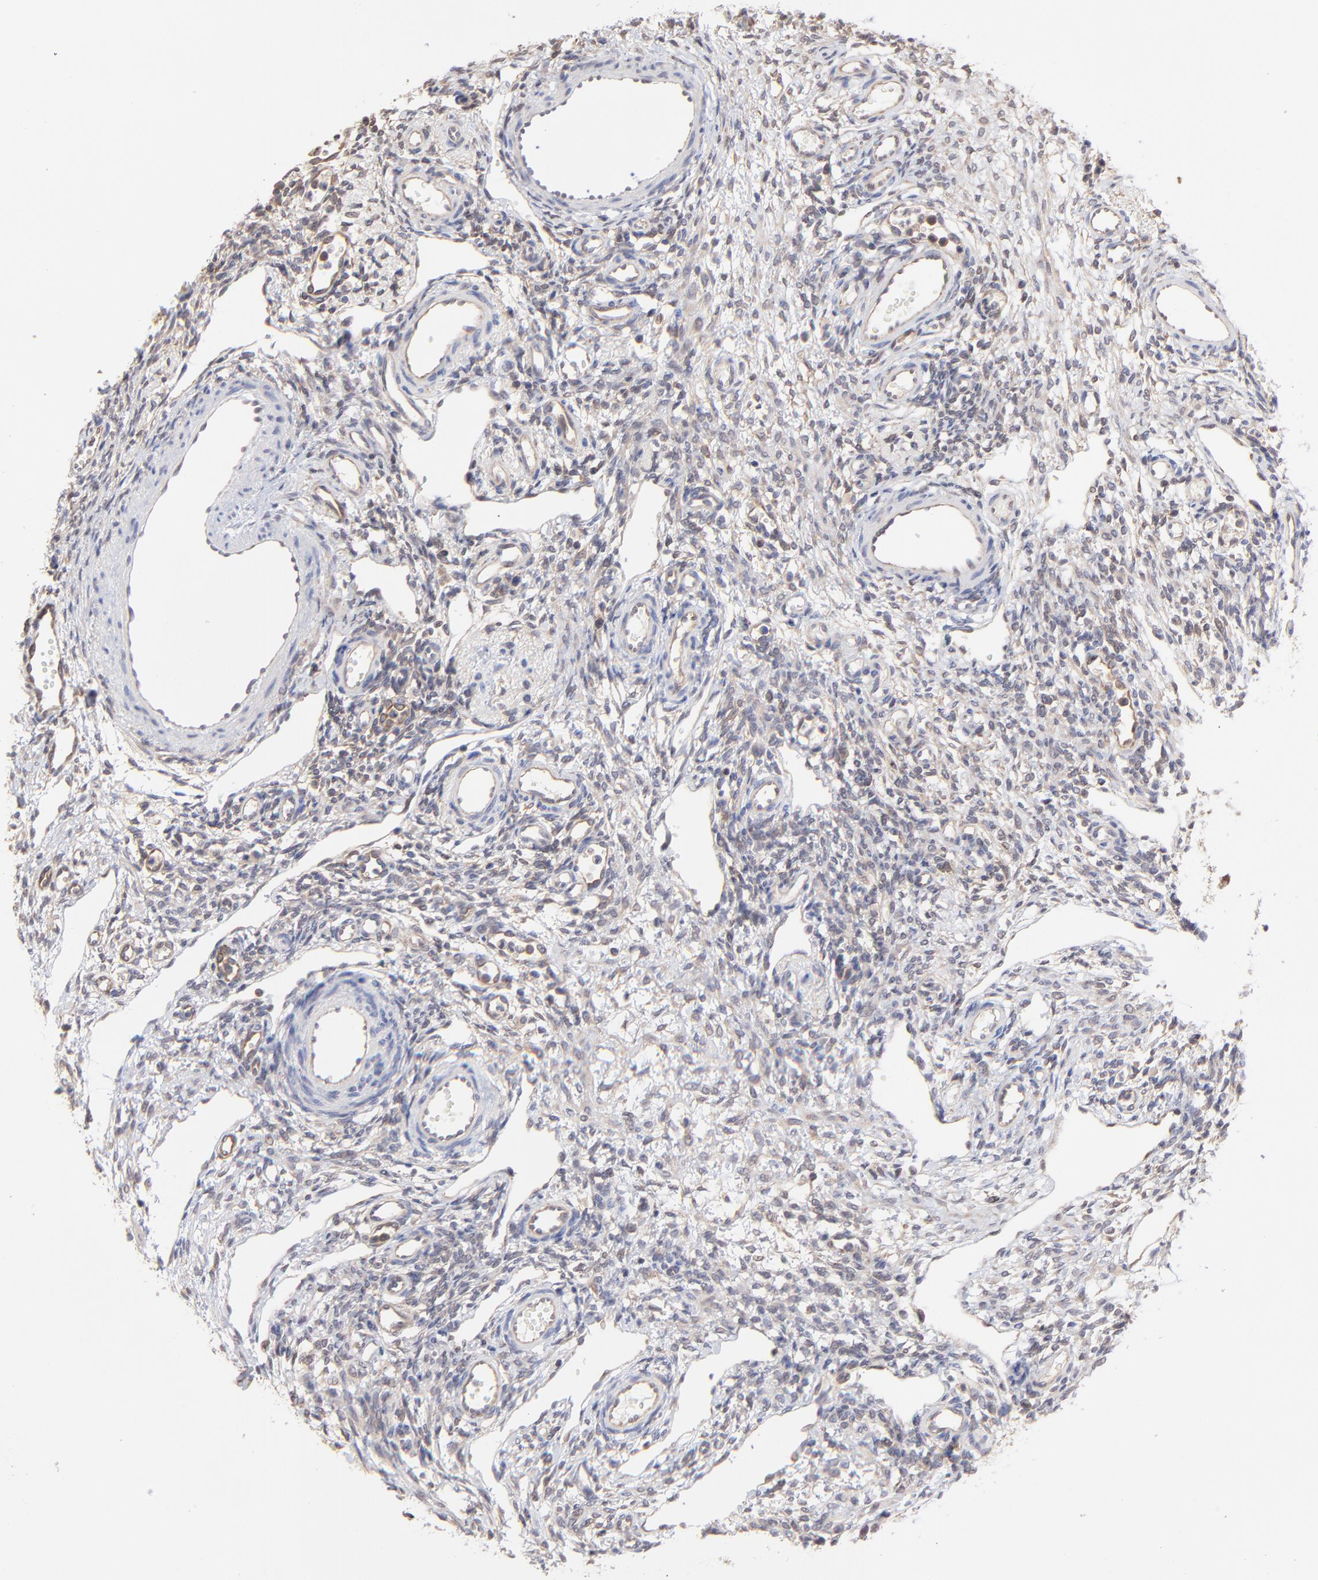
{"staining": {"intensity": "negative", "quantity": "none", "location": "none"}, "tissue": "ovary", "cell_type": "Ovarian stroma cells", "image_type": "normal", "snomed": [{"axis": "morphology", "description": "Normal tissue, NOS"}, {"axis": "topography", "description": "Ovary"}], "caption": "Ovarian stroma cells show no significant protein expression in benign ovary.", "gene": "GART", "patient": {"sex": "female", "age": 33}}